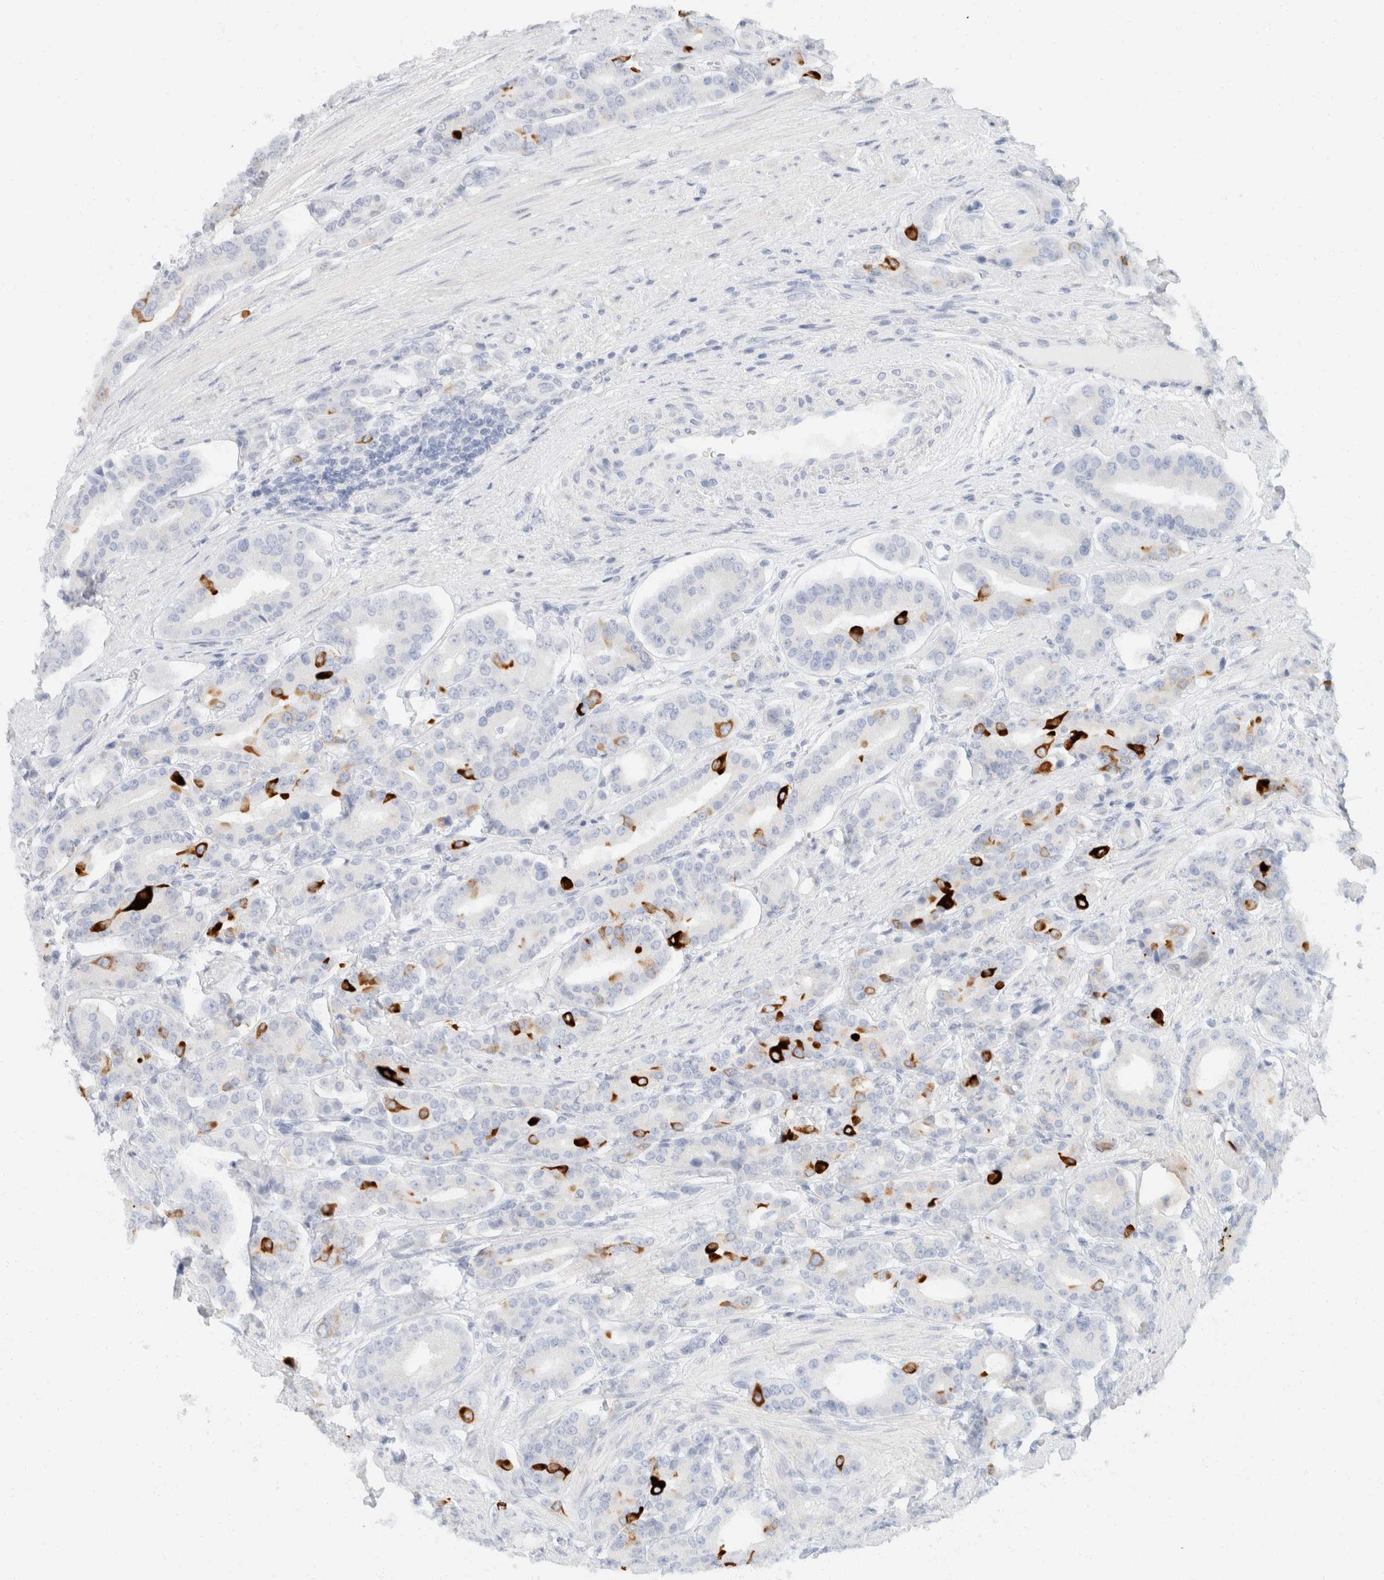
{"staining": {"intensity": "negative", "quantity": "none", "location": "none"}, "tissue": "prostate cancer", "cell_type": "Tumor cells", "image_type": "cancer", "snomed": [{"axis": "morphology", "description": "Adenocarcinoma, High grade"}, {"axis": "topography", "description": "Prostate"}], "caption": "A high-resolution photomicrograph shows immunohistochemistry (IHC) staining of prostate high-grade adenocarcinoma, which demonstrates no significant positivity in tumor cells.", "gene": "KRT20", "patient": {"sex": "male", "age": 71}}